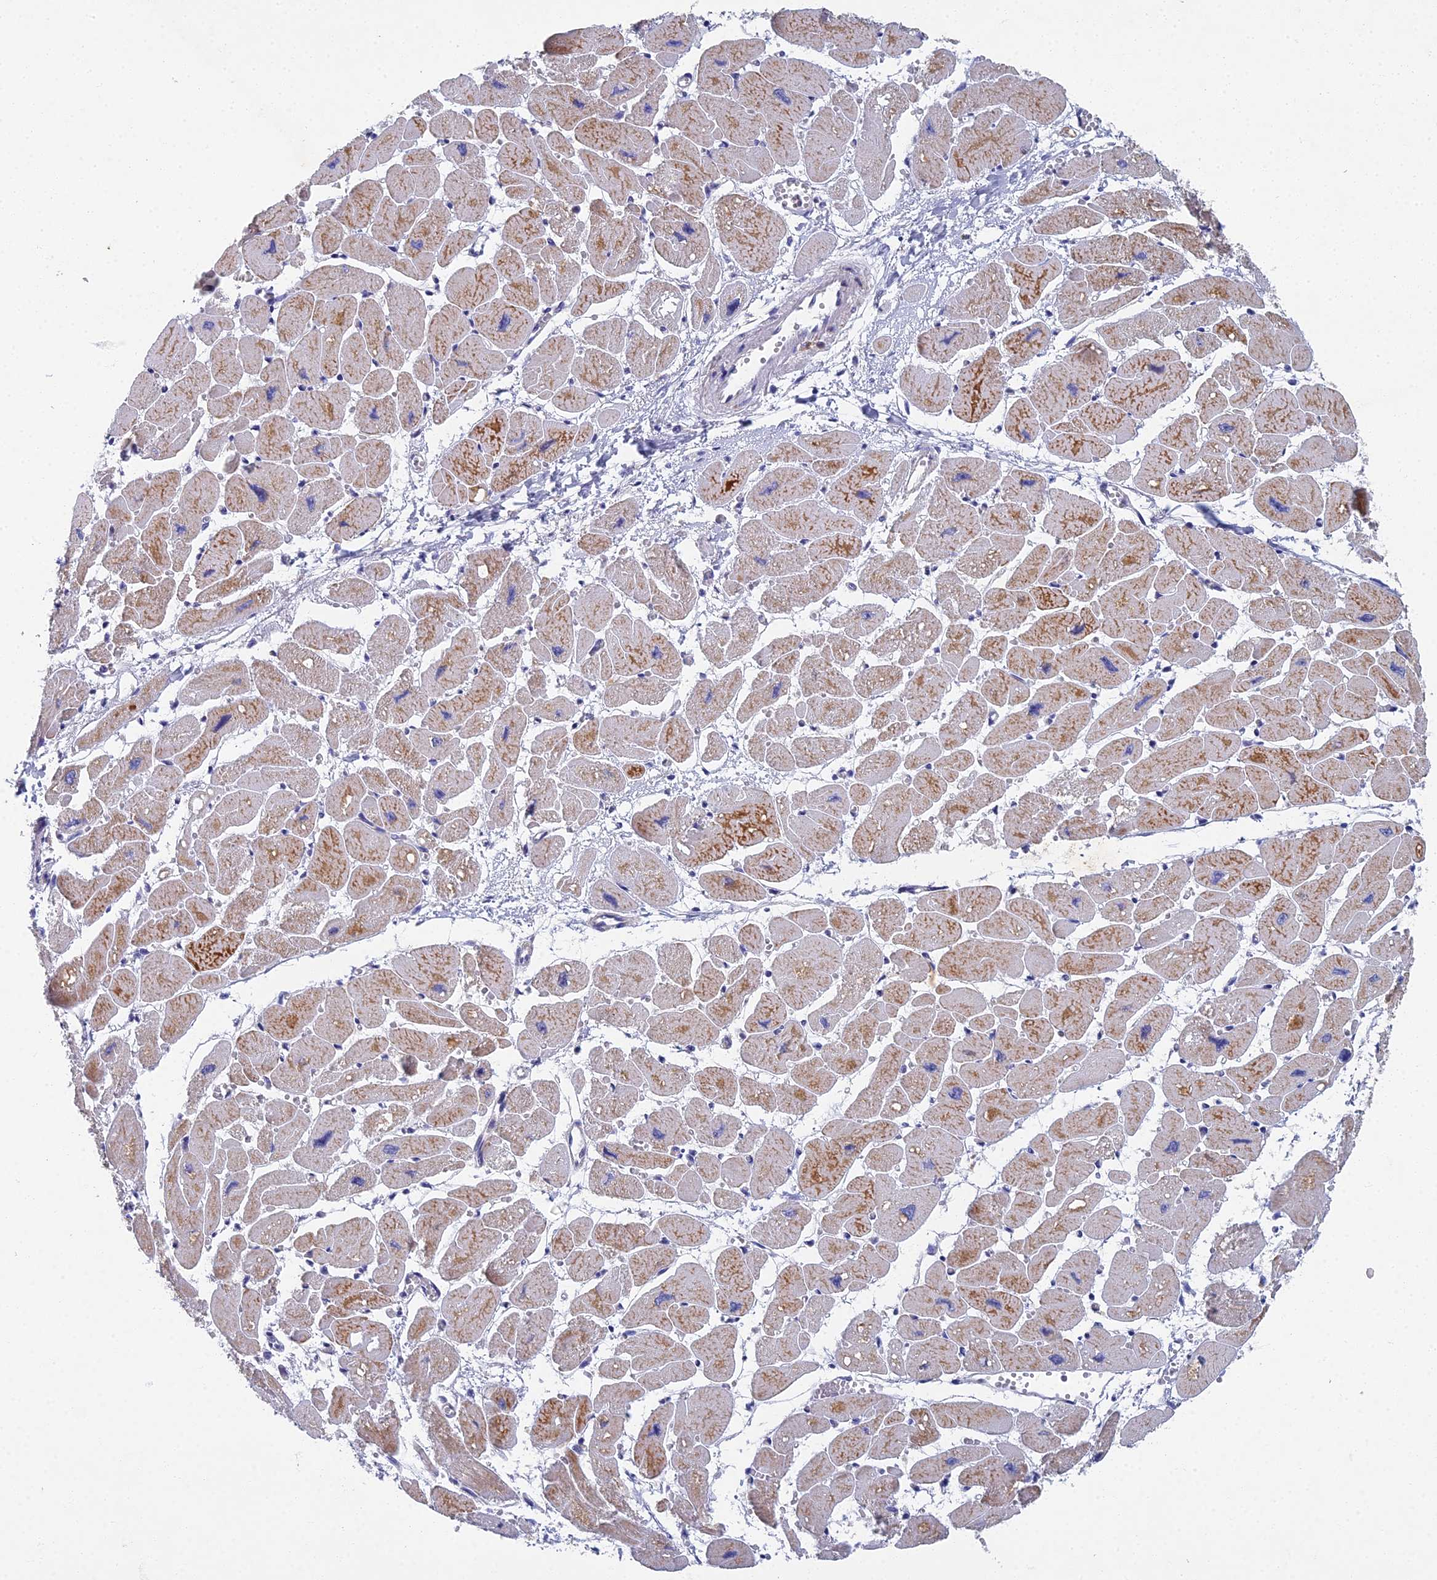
{"staining": {"intensity": "moderate", "quantity": ">75%", "location": "cytoplasmic/membranous"}, "tissue": "heart muscle", "cell_type": "Cardiomyocytes", "image_type": "normal", "snomed": [{"axis": "morphology", "description": "Normal tissue, NOS"}, {"axis": "topography", "description": "Heart"}], "caption": "High-magnification brightfield microscopy of normal heart muscle stained with DAB (3,3'-diaminobenzidine) (brown) and counterstained with hematoxylin (blue). cardiomyocytes exhibit moderate cytoplasmic/membranous staining is identified in about>75% of cells. (brown staining indicates protein expression, while blue staining denotes nuclei).", "gene": "SPIN4", "patient": {"sex": "female", "age": 54}}